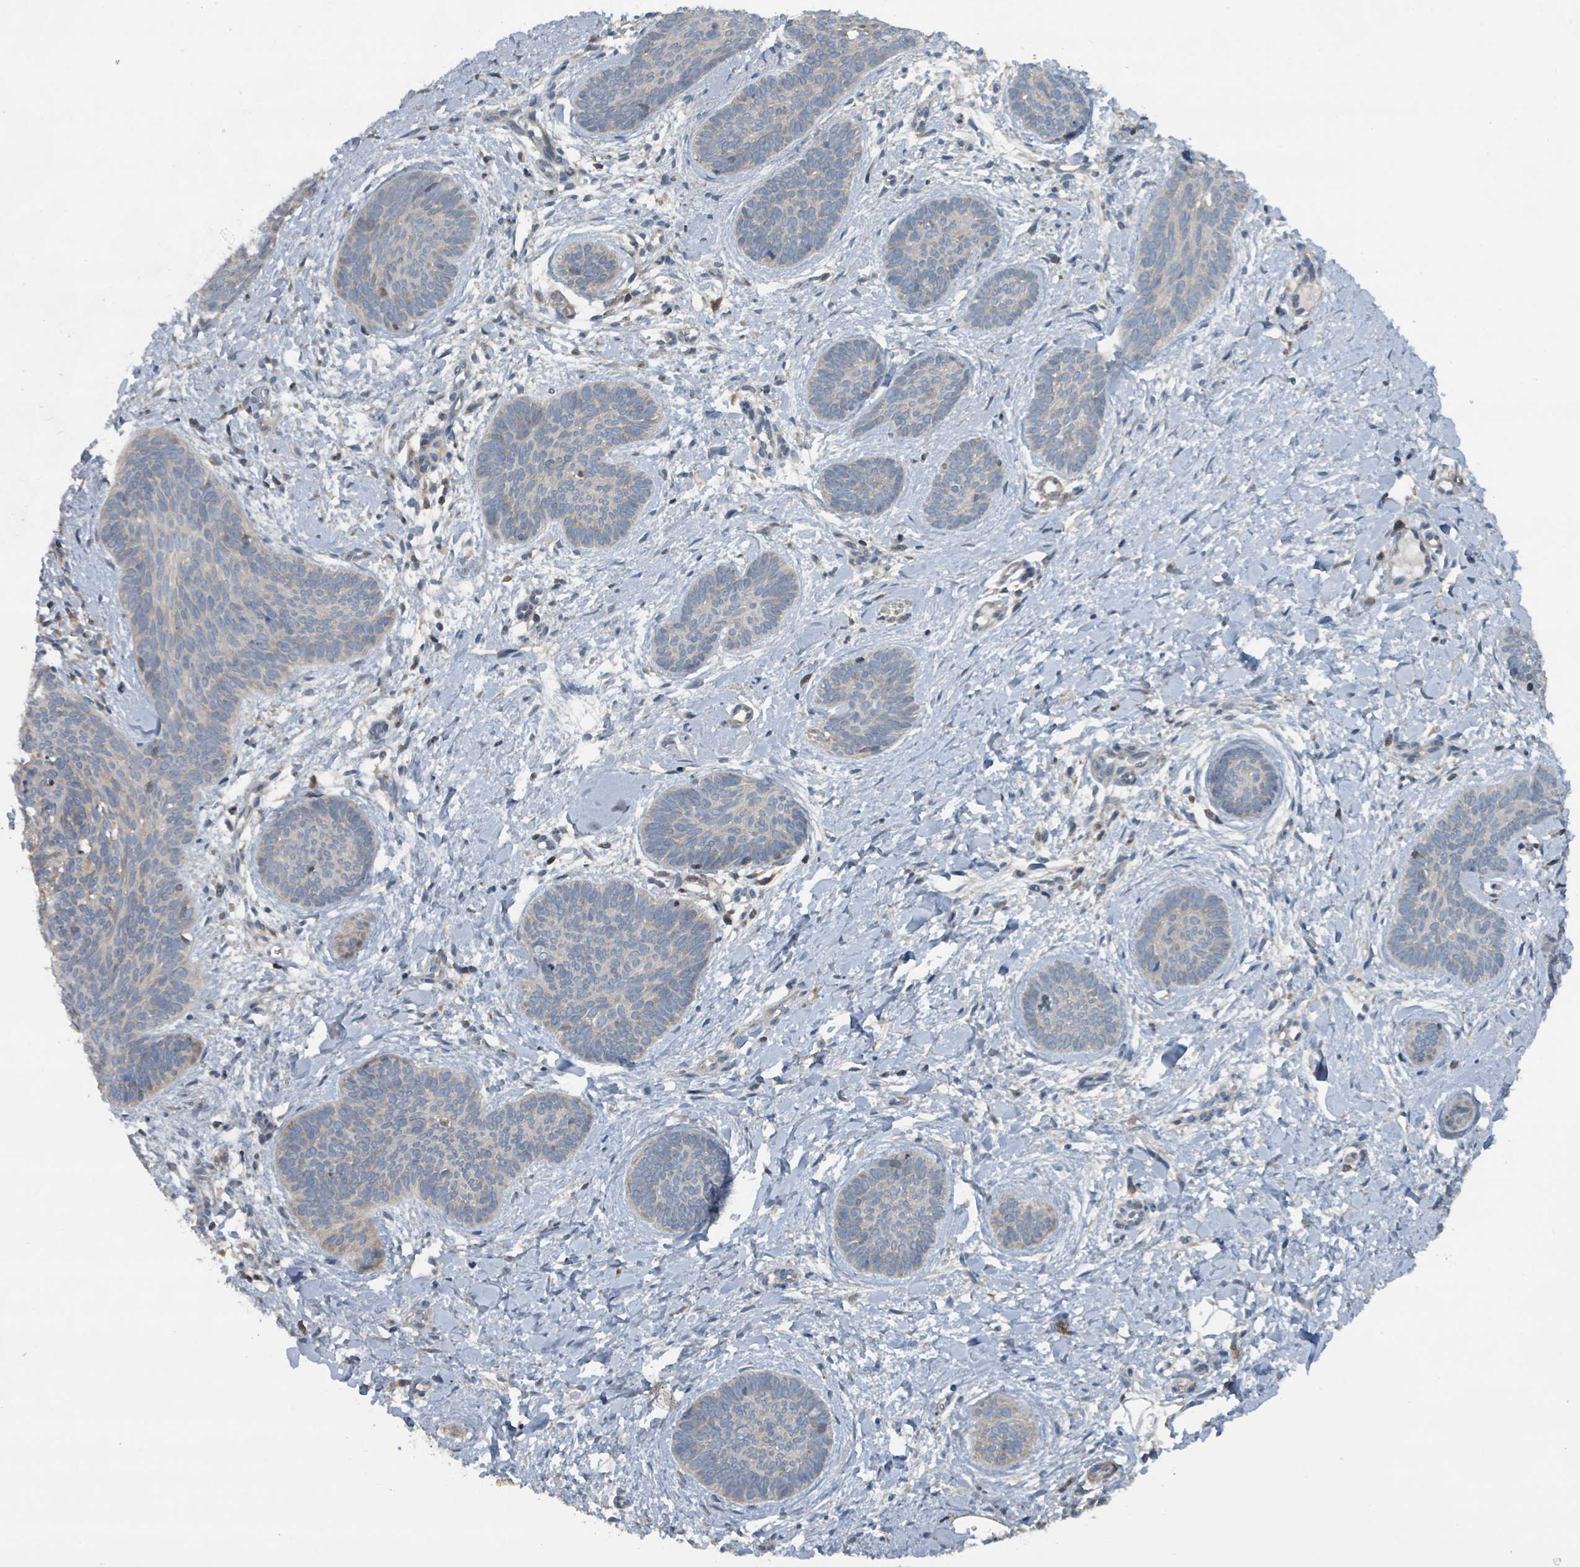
{"staining": {"intensity": "negative", "quantity": "none", "location": "none"}, "tissue": "skin cancer", "cell_type": "Tumor cells", "image_type": "cancer", "snomed": [{"axis": "morphology", "description": "Basal cell carcinoma"}, {"axis": "topography", "description": "Skin"}], "caption": "An immunohistochemistry histopathology image of skin cancer is shown. There is no staining in tumor cells of skin cancer. (Stains: DAB (3,3'-diaminobenzidine) immunohistochemistry with hematoxylin counter stain, Microscopy: brightfield microscopy at high magnification).", "gene": "ACBD4", "patient": {"sex": "female", "age": 81}}